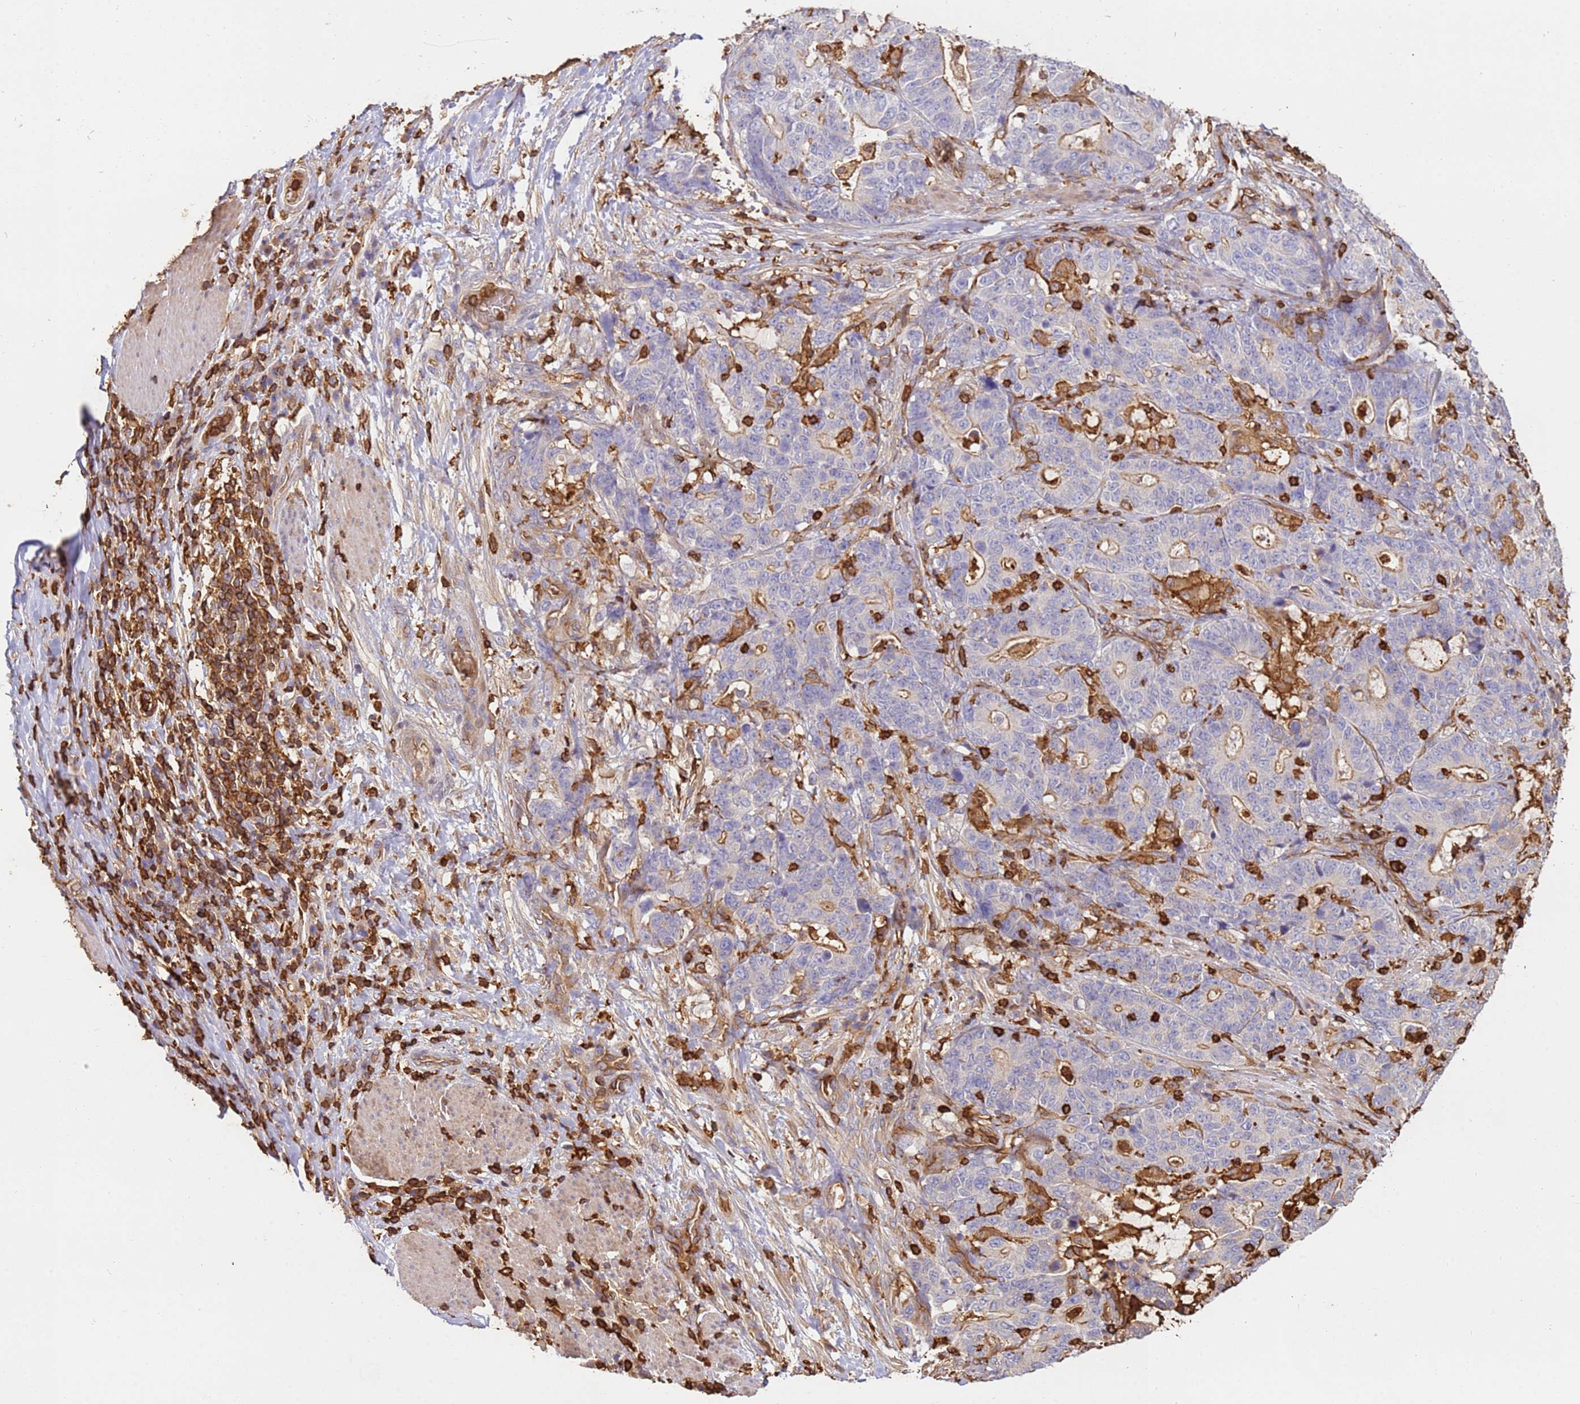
{"staining": {"intensity": "moderate", "quantity": "<25%", "location": "cytoplasmic/membranous"}, "tissue": "stomach cancer", "cell_type": "Tumor cells", "image_type": "cancer", "snomed": [{"axis": "morphology", "description": "Normal tissue, NOS"}, {"axis": "morphology", "description": "Adenocarcinoma, NOS"}, {"axis": "topography", "description": "Stomach"}], "caption": "Protein expression analysis of stomach adenocarcinoma shows moderate cytoplasmic/membranous expression in about <25% of tumor cells.", "gene": "OR6P1", "patient": {"sex": "female", "age": 64}}